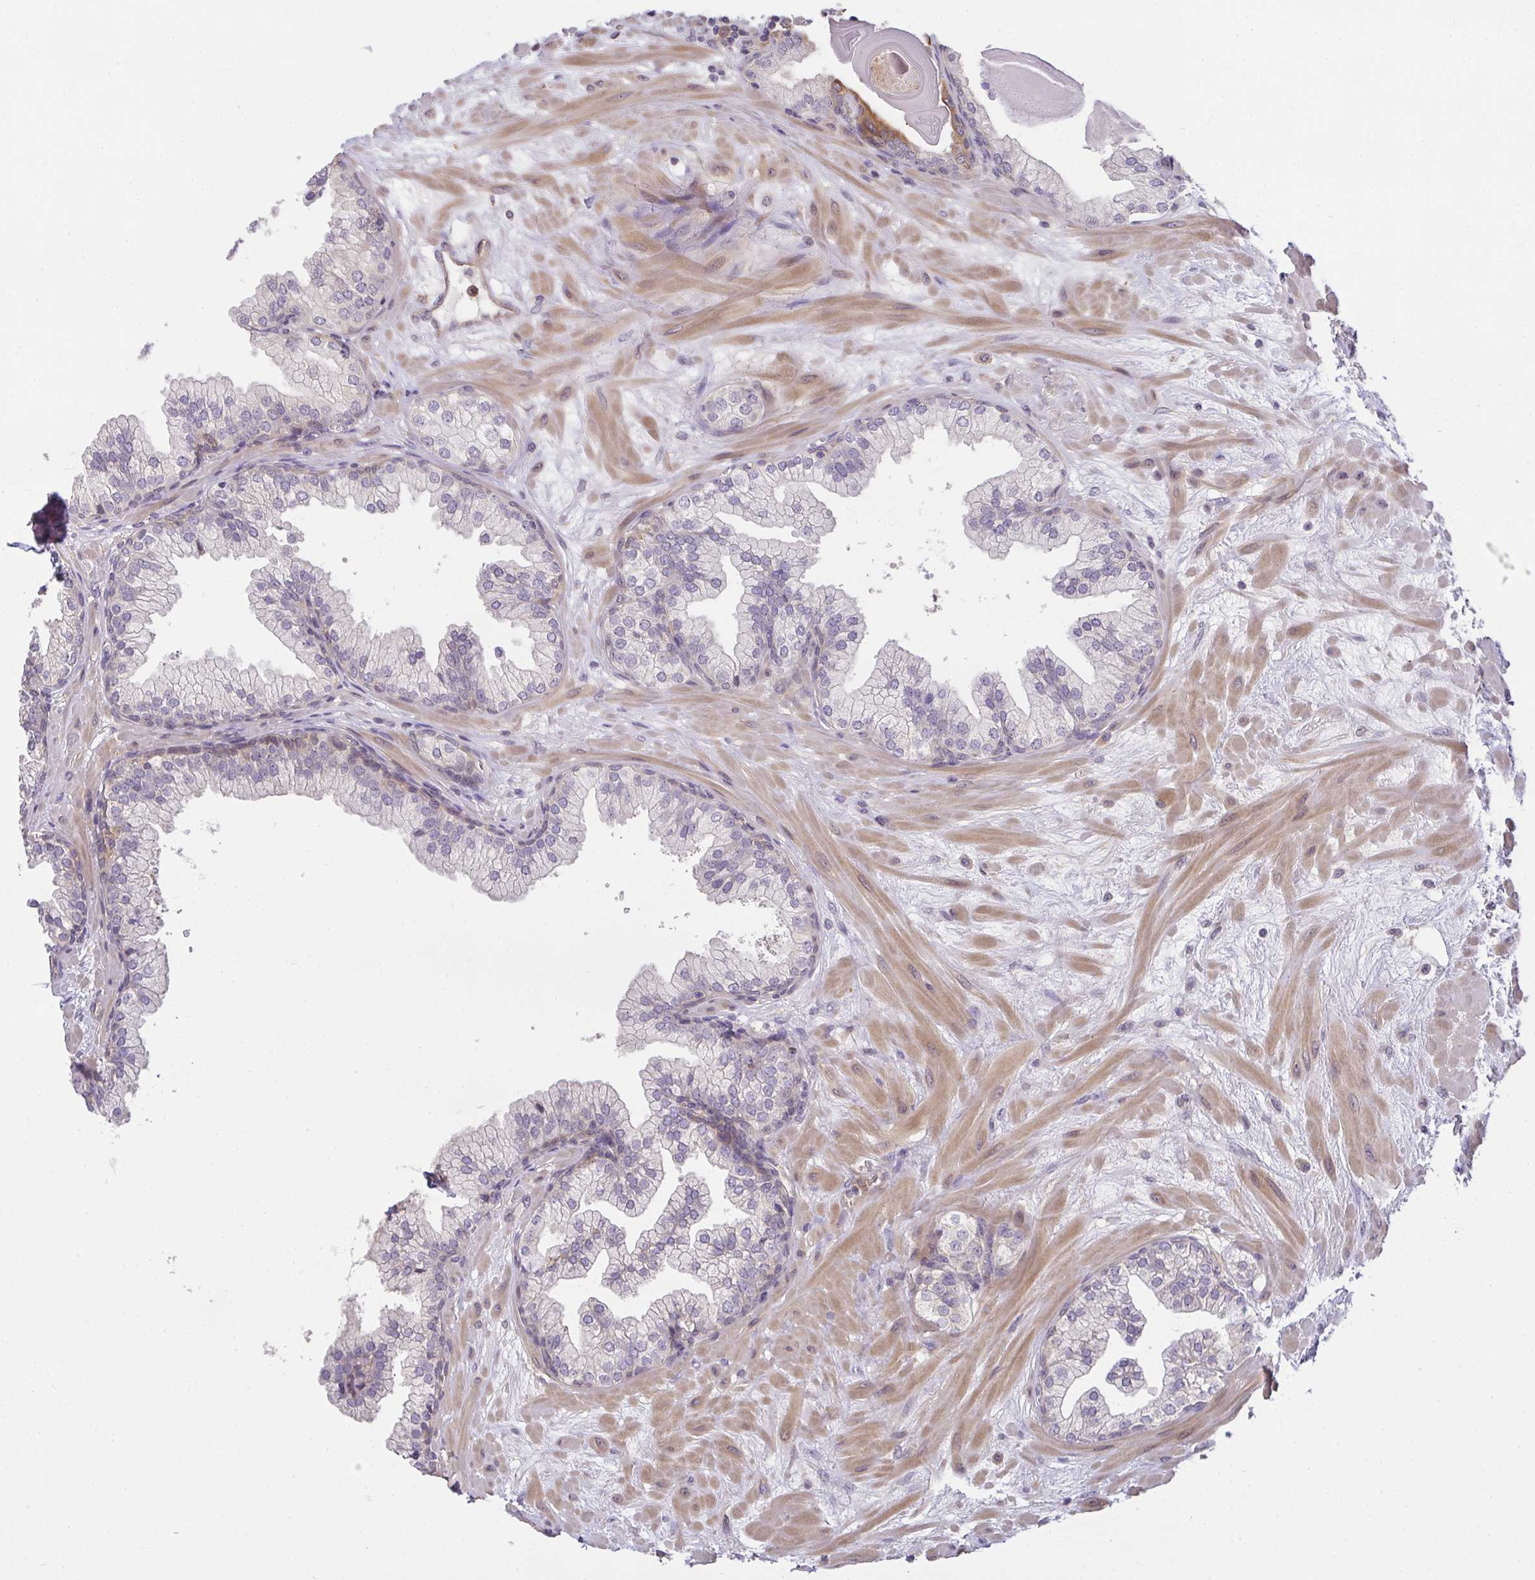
{"staining": {"intensity": "weak", "quantity": "<25%", "location": "cytoplasmic/membranous"}, "tissue": "prostate", "cell_type": "Glandular cells", "image_type": "normal", "snomed": [{"axis": "morphology", "description": "Normal tissue, NOS"}, {"axis": "topography", "description": "Prostate"}, {"axis": "topography", "description": "Peripheral nerve tissue"}], "caption": "Protein analysis of normal prostate exhibits no significant positivity in glandular cells.", "gene": "EEF1AKMT1", "patient": {"sex": "male", "age": 61}}